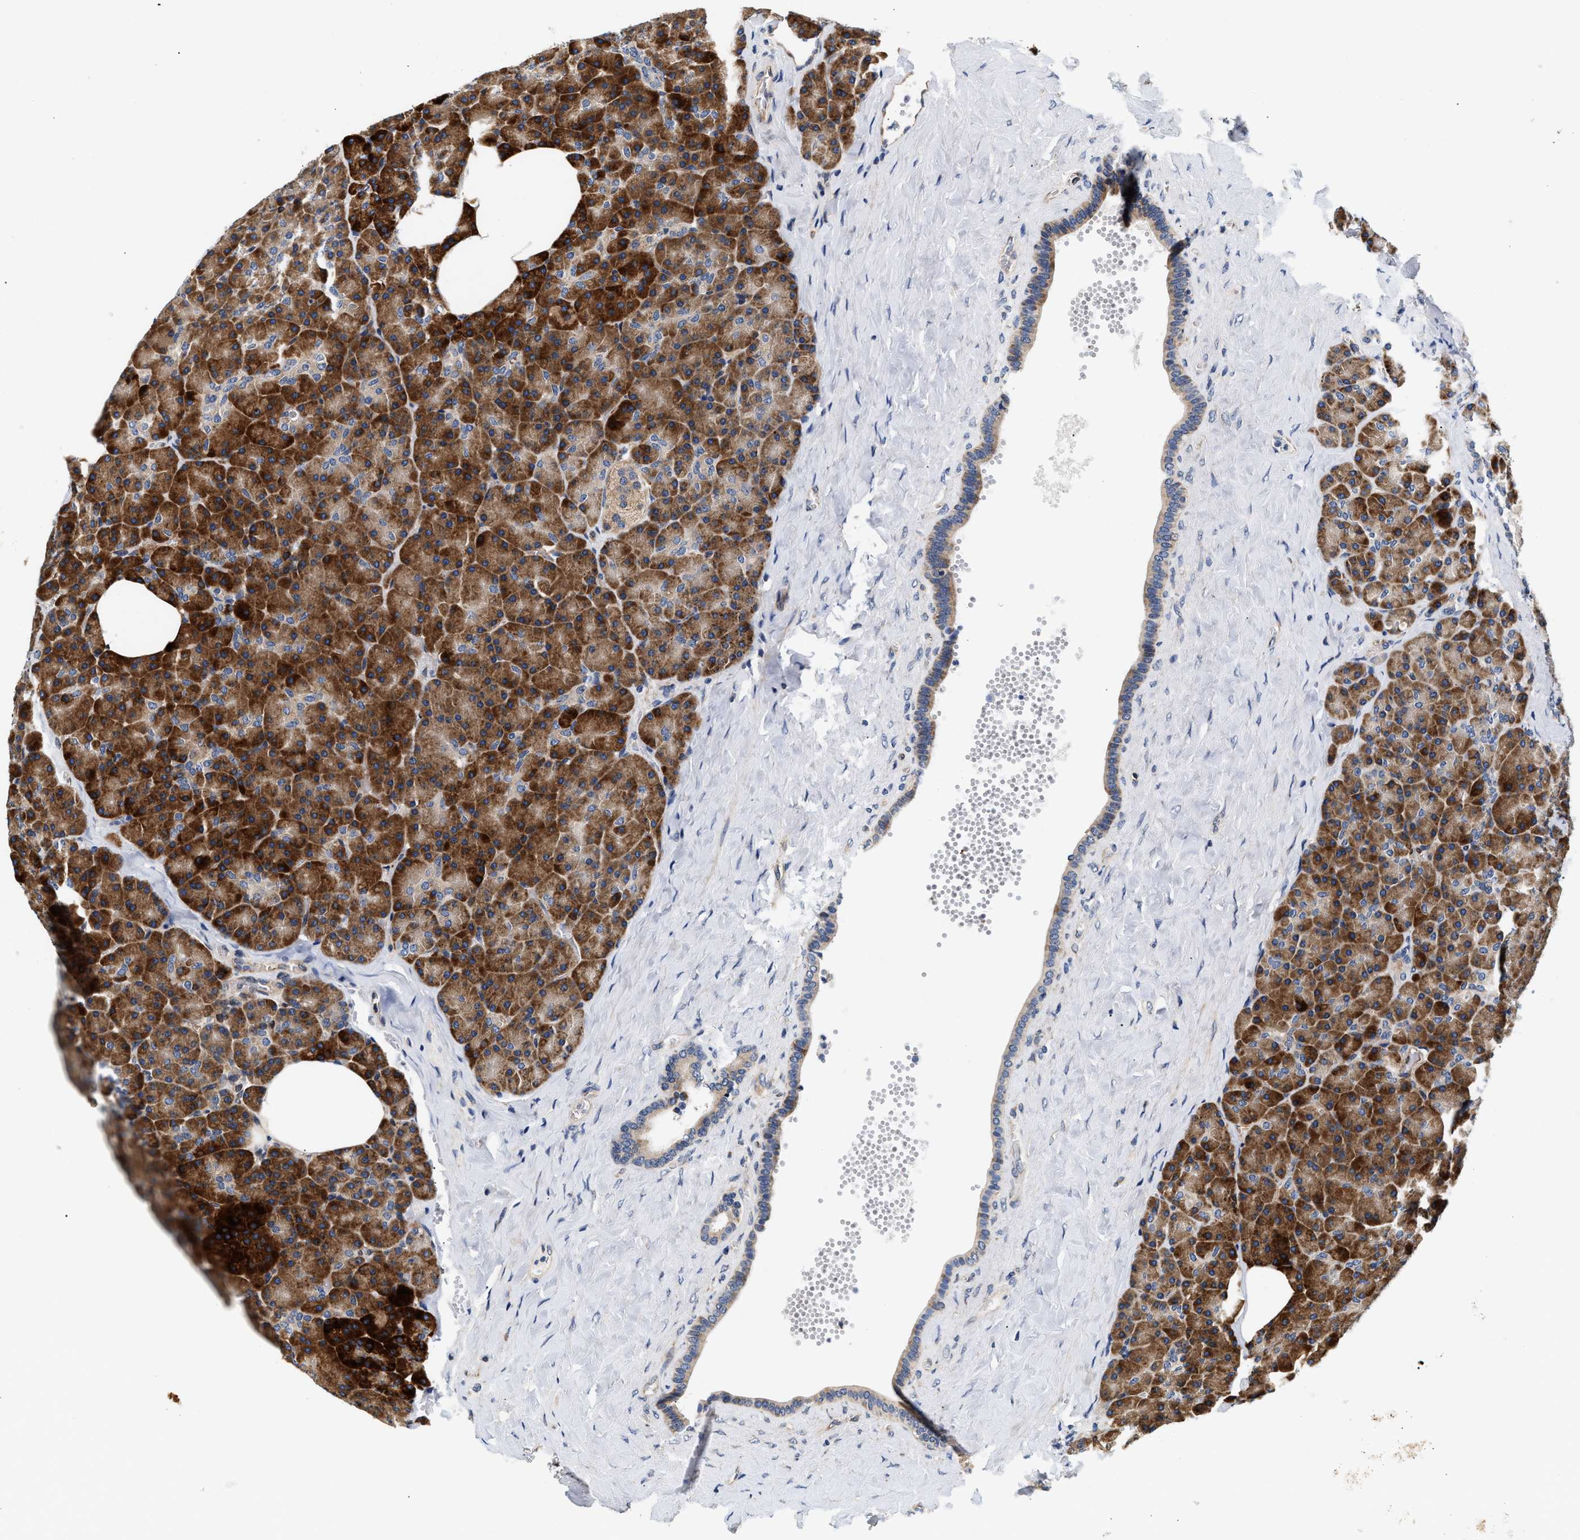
{"staining": {"intensity": "strong", "quantity": ">75%", "location": "cytoplasmic/membranous"}, "tissue": "pancreas", "cell_type": "Exocrine glandular cells", "image_type": "normal", "snomed": [{"axis": "morphology", "description": "Normal tissue, NOS"}, {"axis": "morphology", "description": "Carcinoid, malignant, NOS"}, {"axis": "topography", "description": "Pancreas"}], "caption": "Protein staining of unremarkable pancreas reveals strong cytoplasmic/membranous staining in about >75% of exocrine glandular cells.", "gene": "IFT74", "patient": {"sex": "female", "age": 35}}